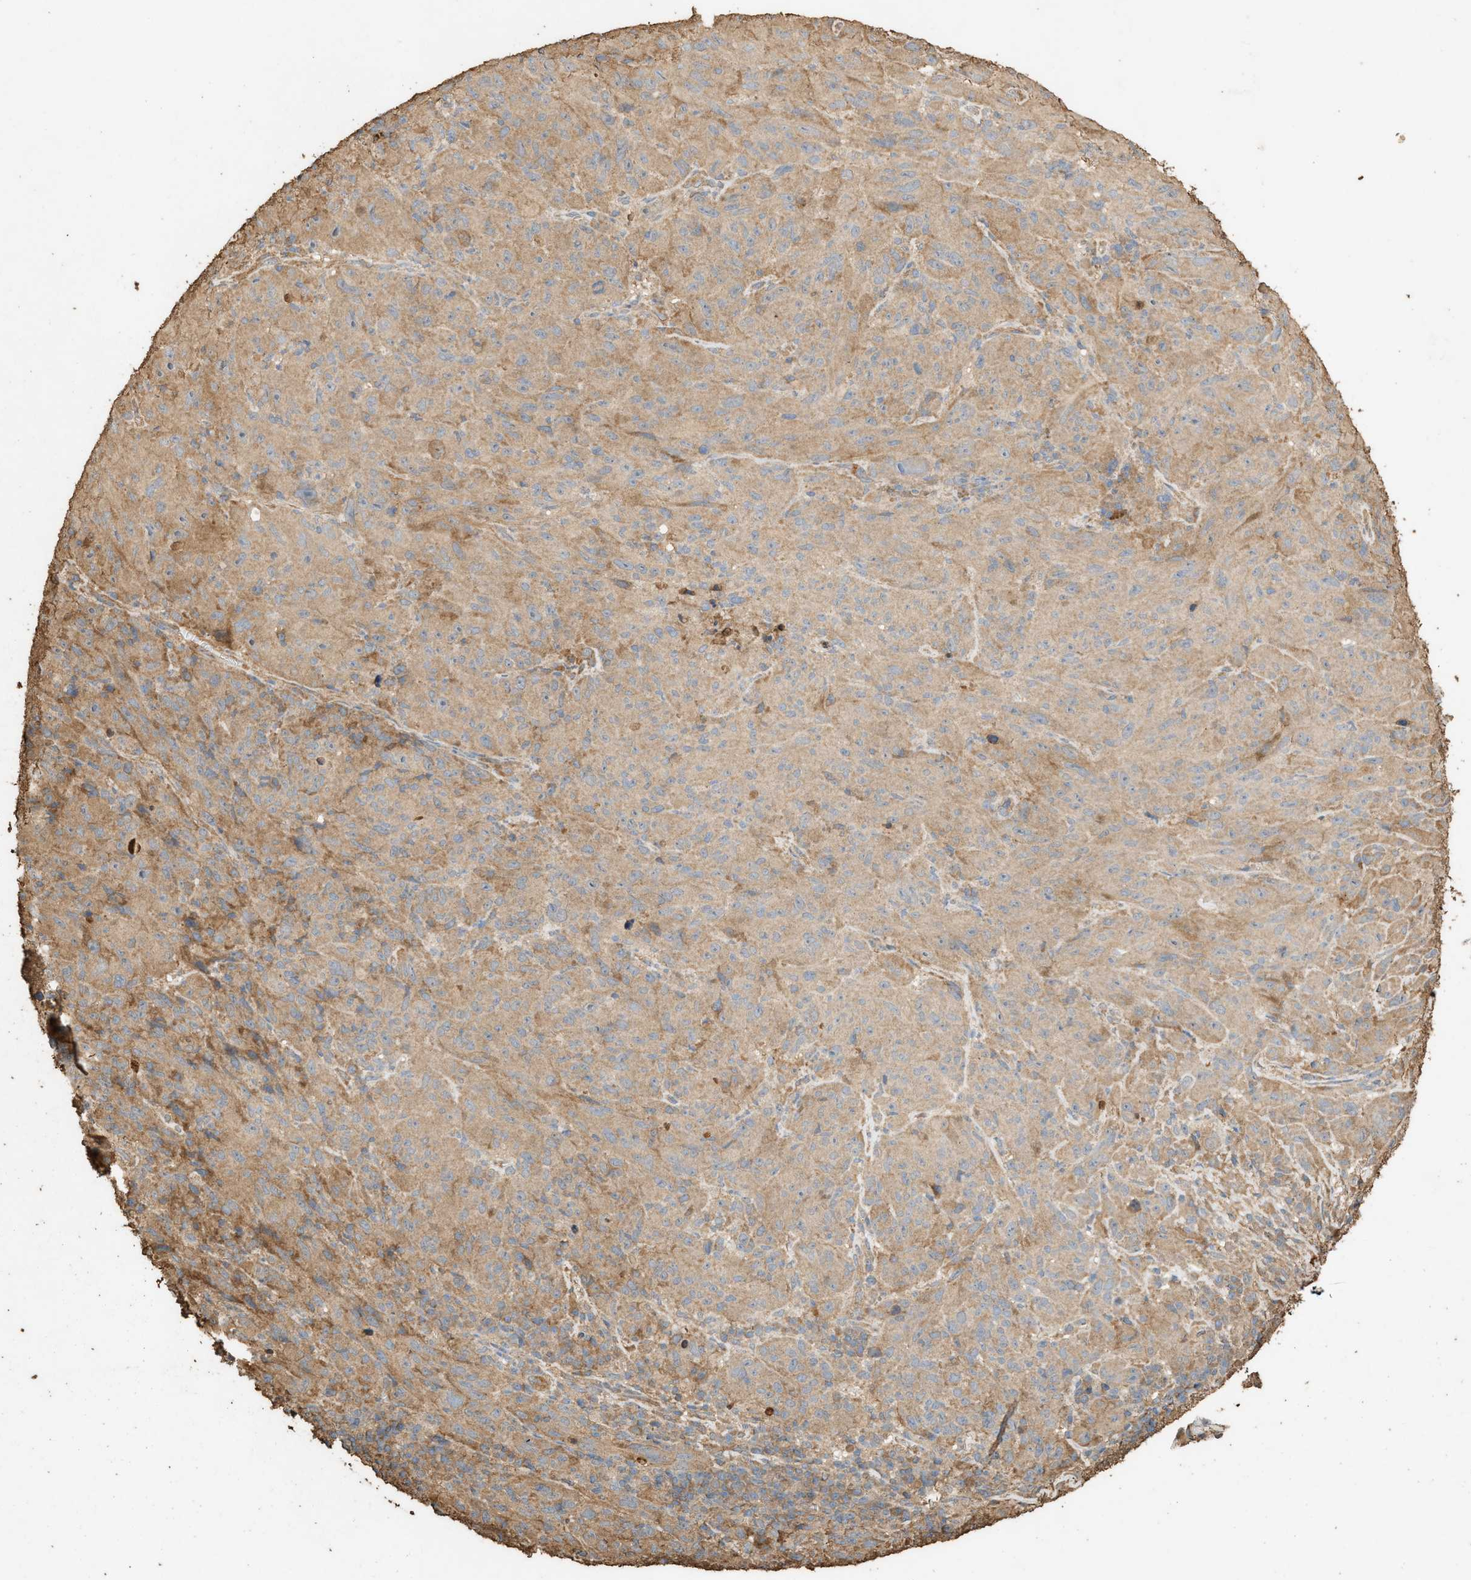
{"staining": {"intensity": "weak", "quantity": ">75%", "location": "cytoplasmic/membranous"}, "tissue": "melanoma", "cell_type": "Tumor cells", "image_type": "cancer", "snomed": [{"axis": "morphology", "description": "Malignant melanoma, NOS"}, {"axis": "topography", "description": "Skin of head"}], "caption": "High-power microscopy captured an immunohistochemistry (IHC) histopathology image of malignant melanoma, revealing weak cytoplasmic/membranous staining in approximately >75% of tumor cells.", "gene": "DCAF7", "patient": {"sex": "male", "age": 96}}